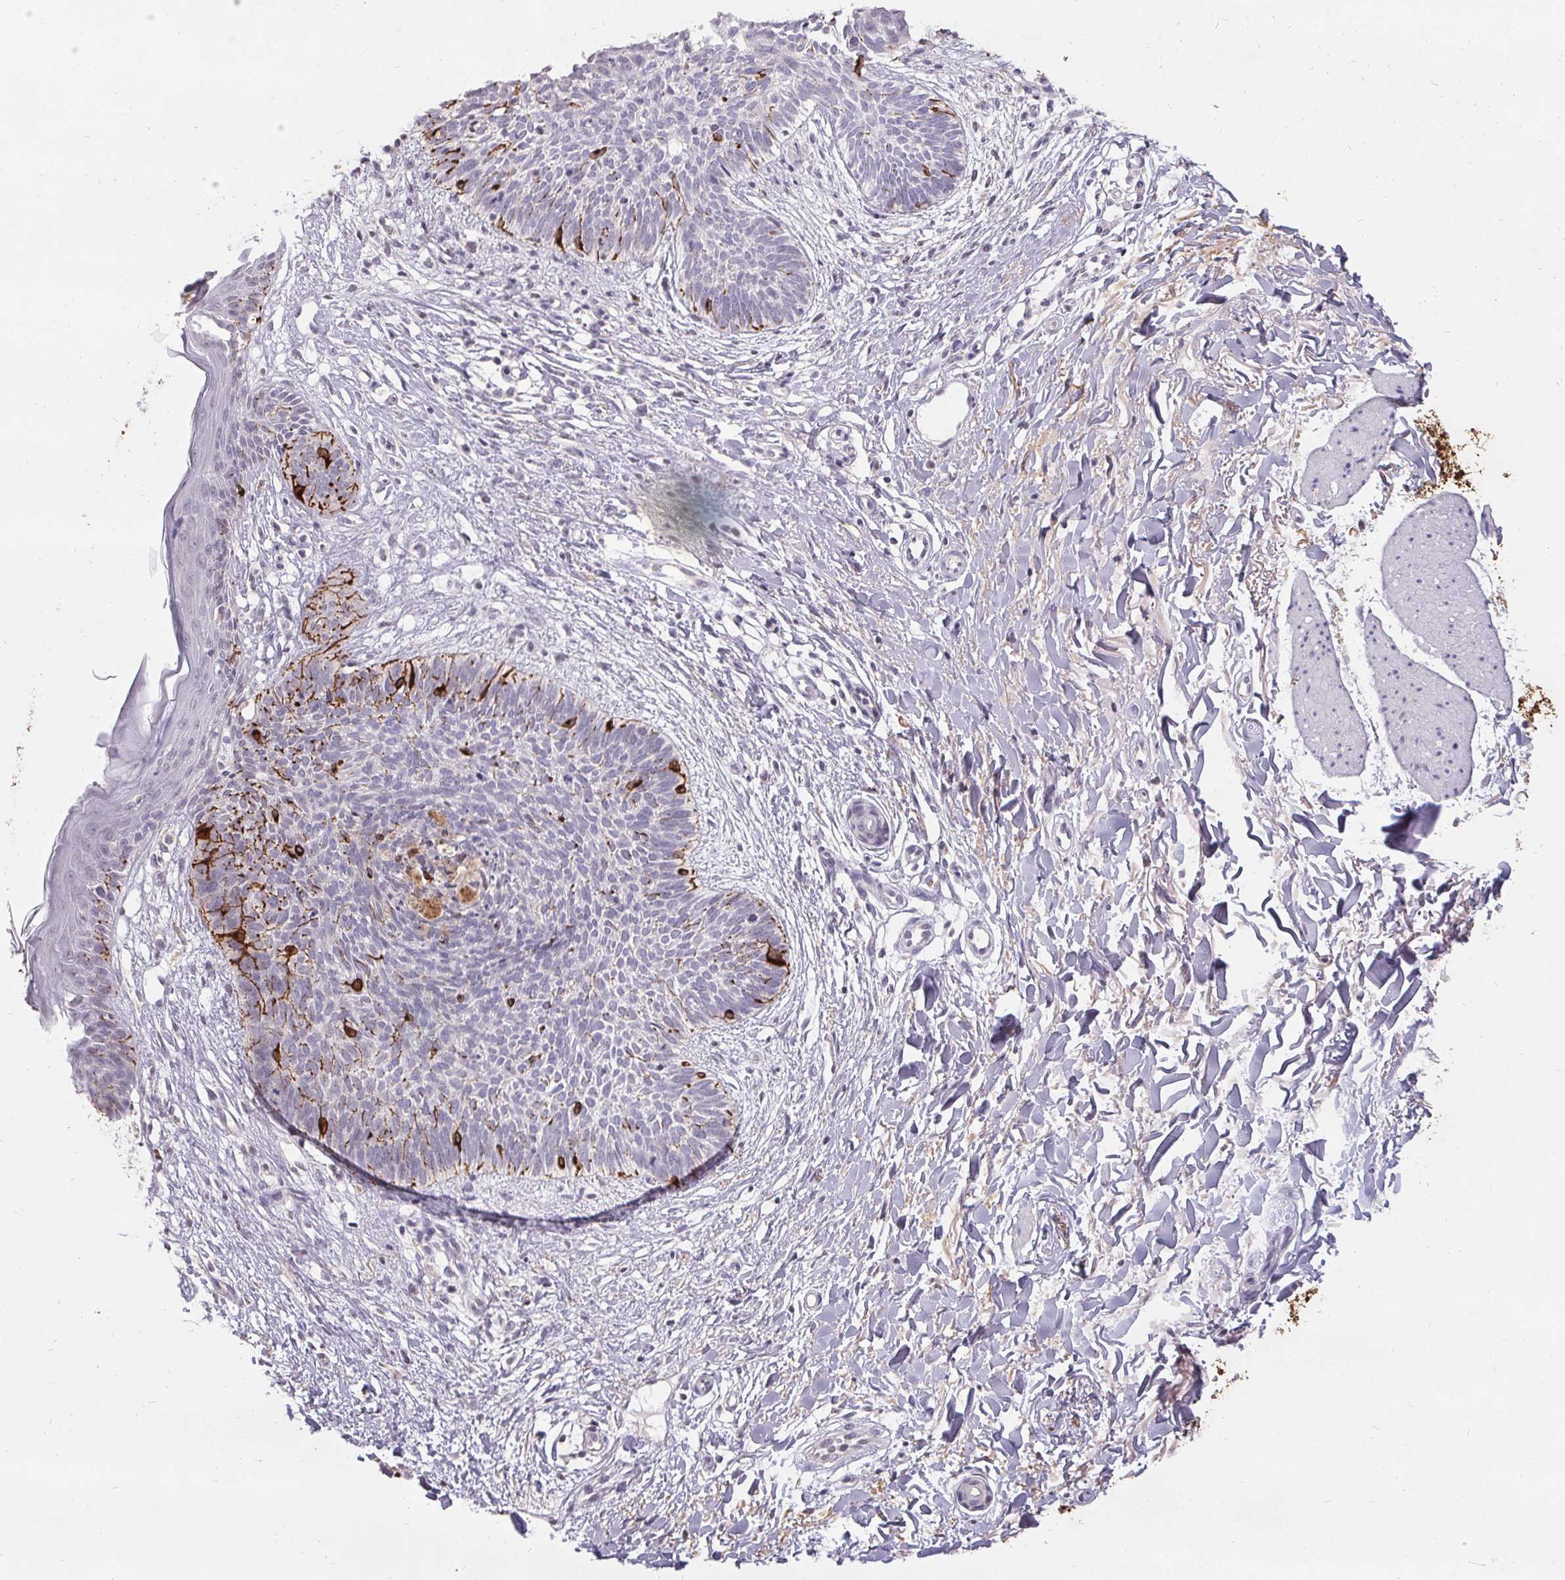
{"staining": {"intensity": "negative", "quantity": "none", "location": "none"}, "tissue": "skin cancer", "cell_type": "Tumor cells", "image_type": "cancer", "snomed": [{"axis": "morphology", "description": "Basal cell carcinoma"}, {"axis": "topography", "description": "Skin"}], "caption": "Basal cell carcinoma (skin) stained for a protein using immunohistochemistry (IHC) displays no positivity tumor cells.", "gene": "PMEL", "patient": {"sex": "female", "age": 84}}